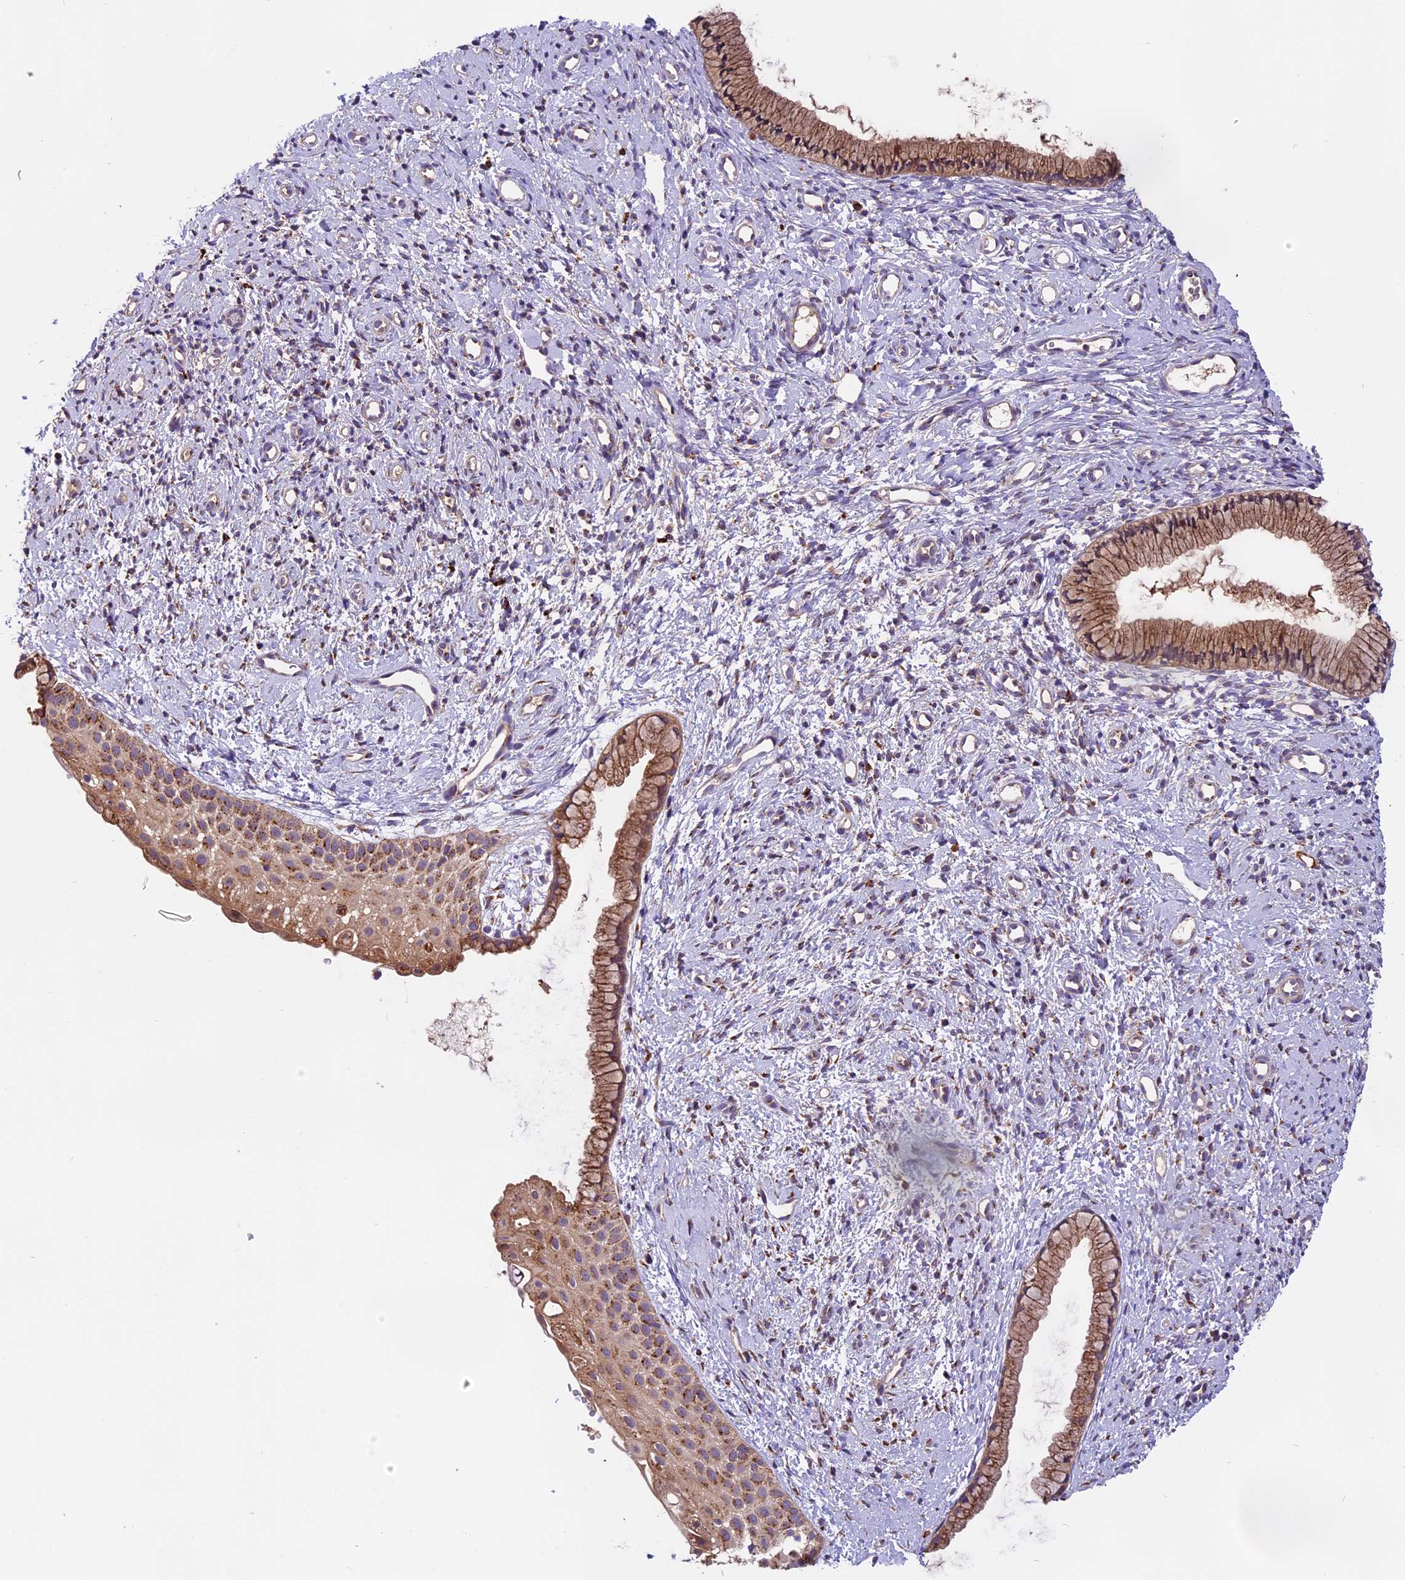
{"staining": {"intensity": "moderate", "quantity": ">75%", "location": "cytoplasmic/membranous"}, "tissue": "cervix", "cell_type": "Glandular cells", "image_type": "normal", "snomed": [{"axis": "morphology", "description": "Normal tissue, NOS"}, {"axis": "topography", "description": "Cervix"}], "caption": "Immunohistochemistry histopathology image of unremarkable cervix stained for a protein (brown), which displays medium levels of moderate cytoplasmic/membranous staining in approximately >75% of glandular cells.", "gene": "COPE", "patient": {"sex": "female", "age": 57}}